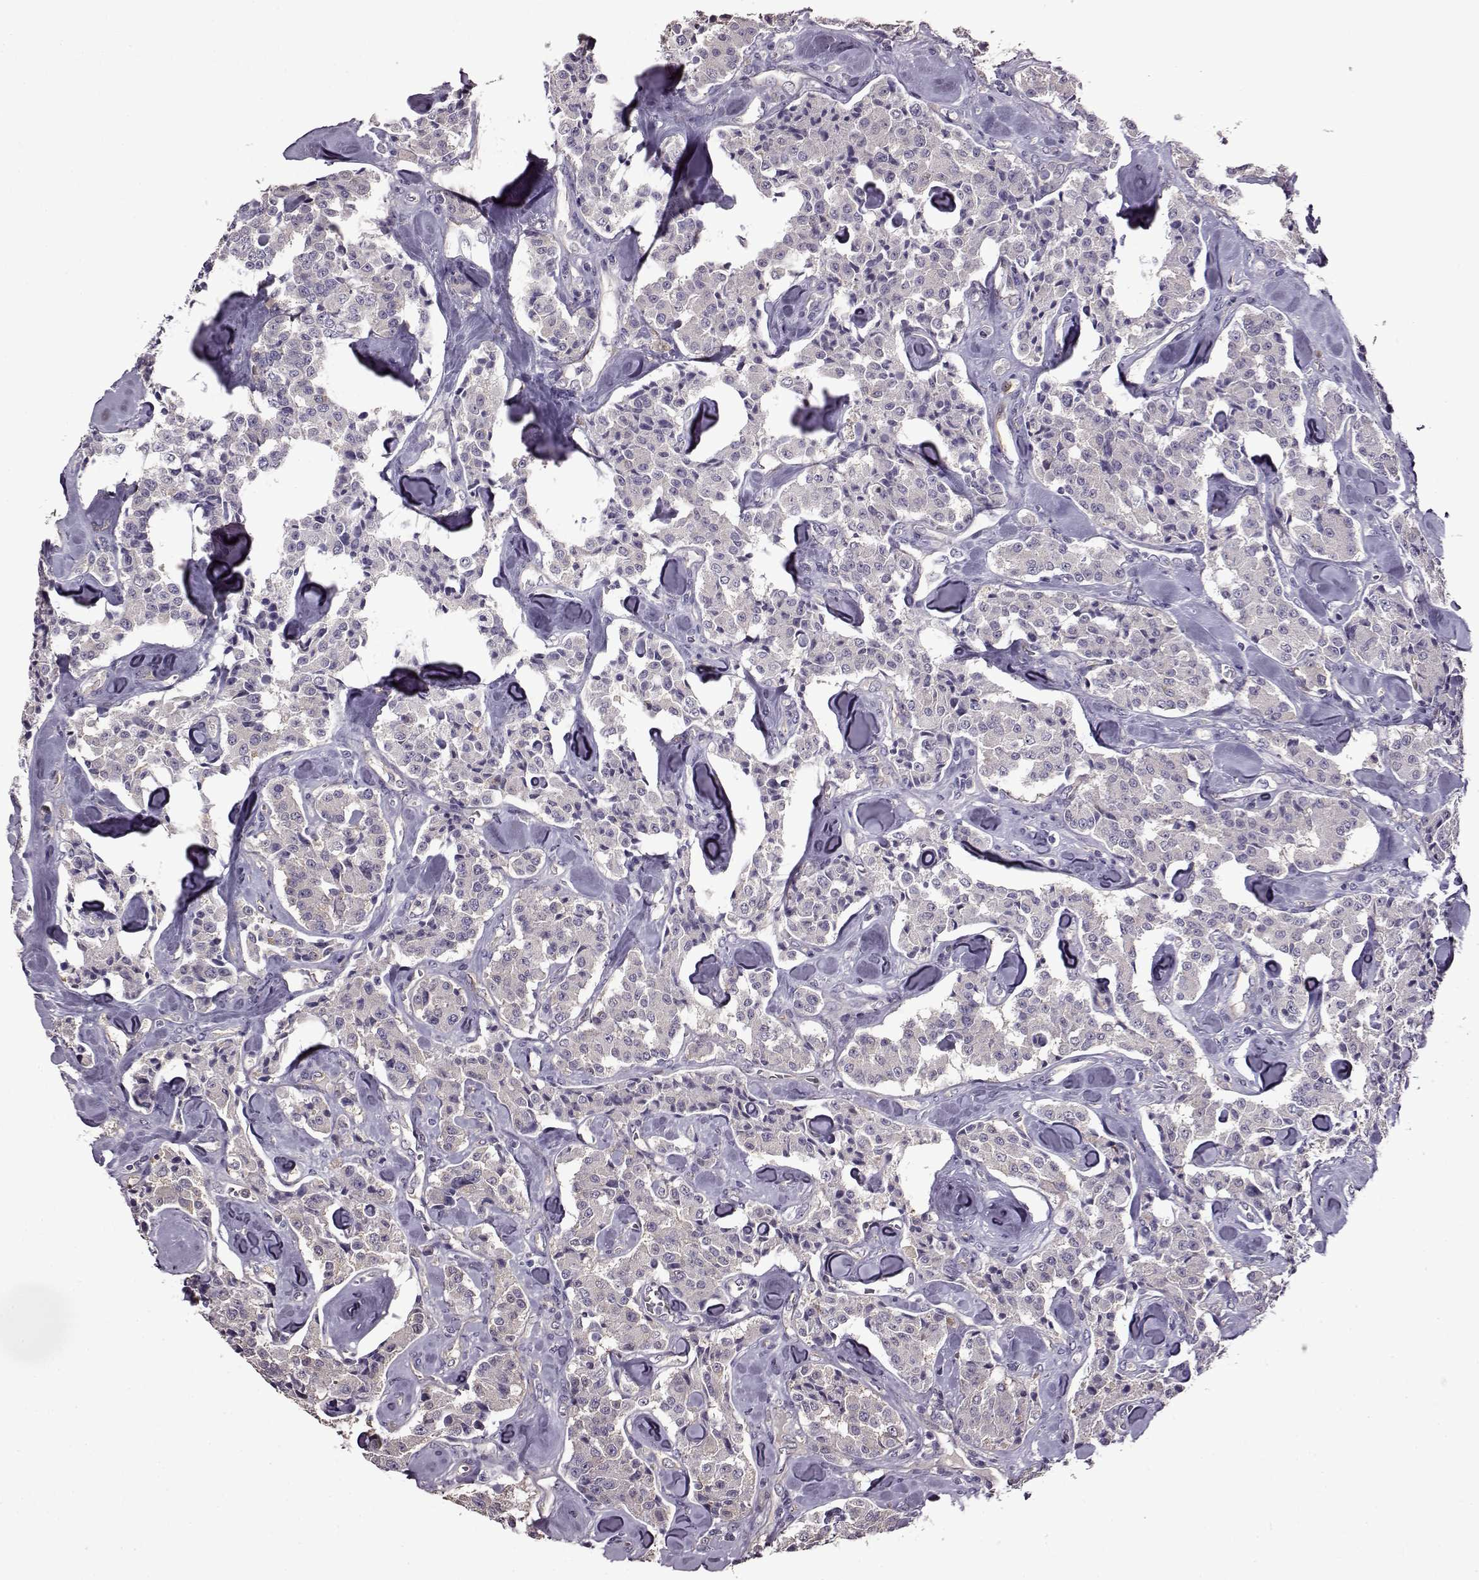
{"staining": {"intensity": "negative", "quantity": "none", "location": "none"}, "tissue": "carcinoid", "cell_type": "Tumor cells", "image_type": "cancer", "snomed": [{"axis": "morphology", "description": "Carcinoid, malignant, NOS"}, {"axis": "topography", "description": "Pancreas"}], "caption": "Tumor cells show no significant staining in carcinoid.", "gene": "EDDM3B", "patient": {"sex": "male", "age": 41}}